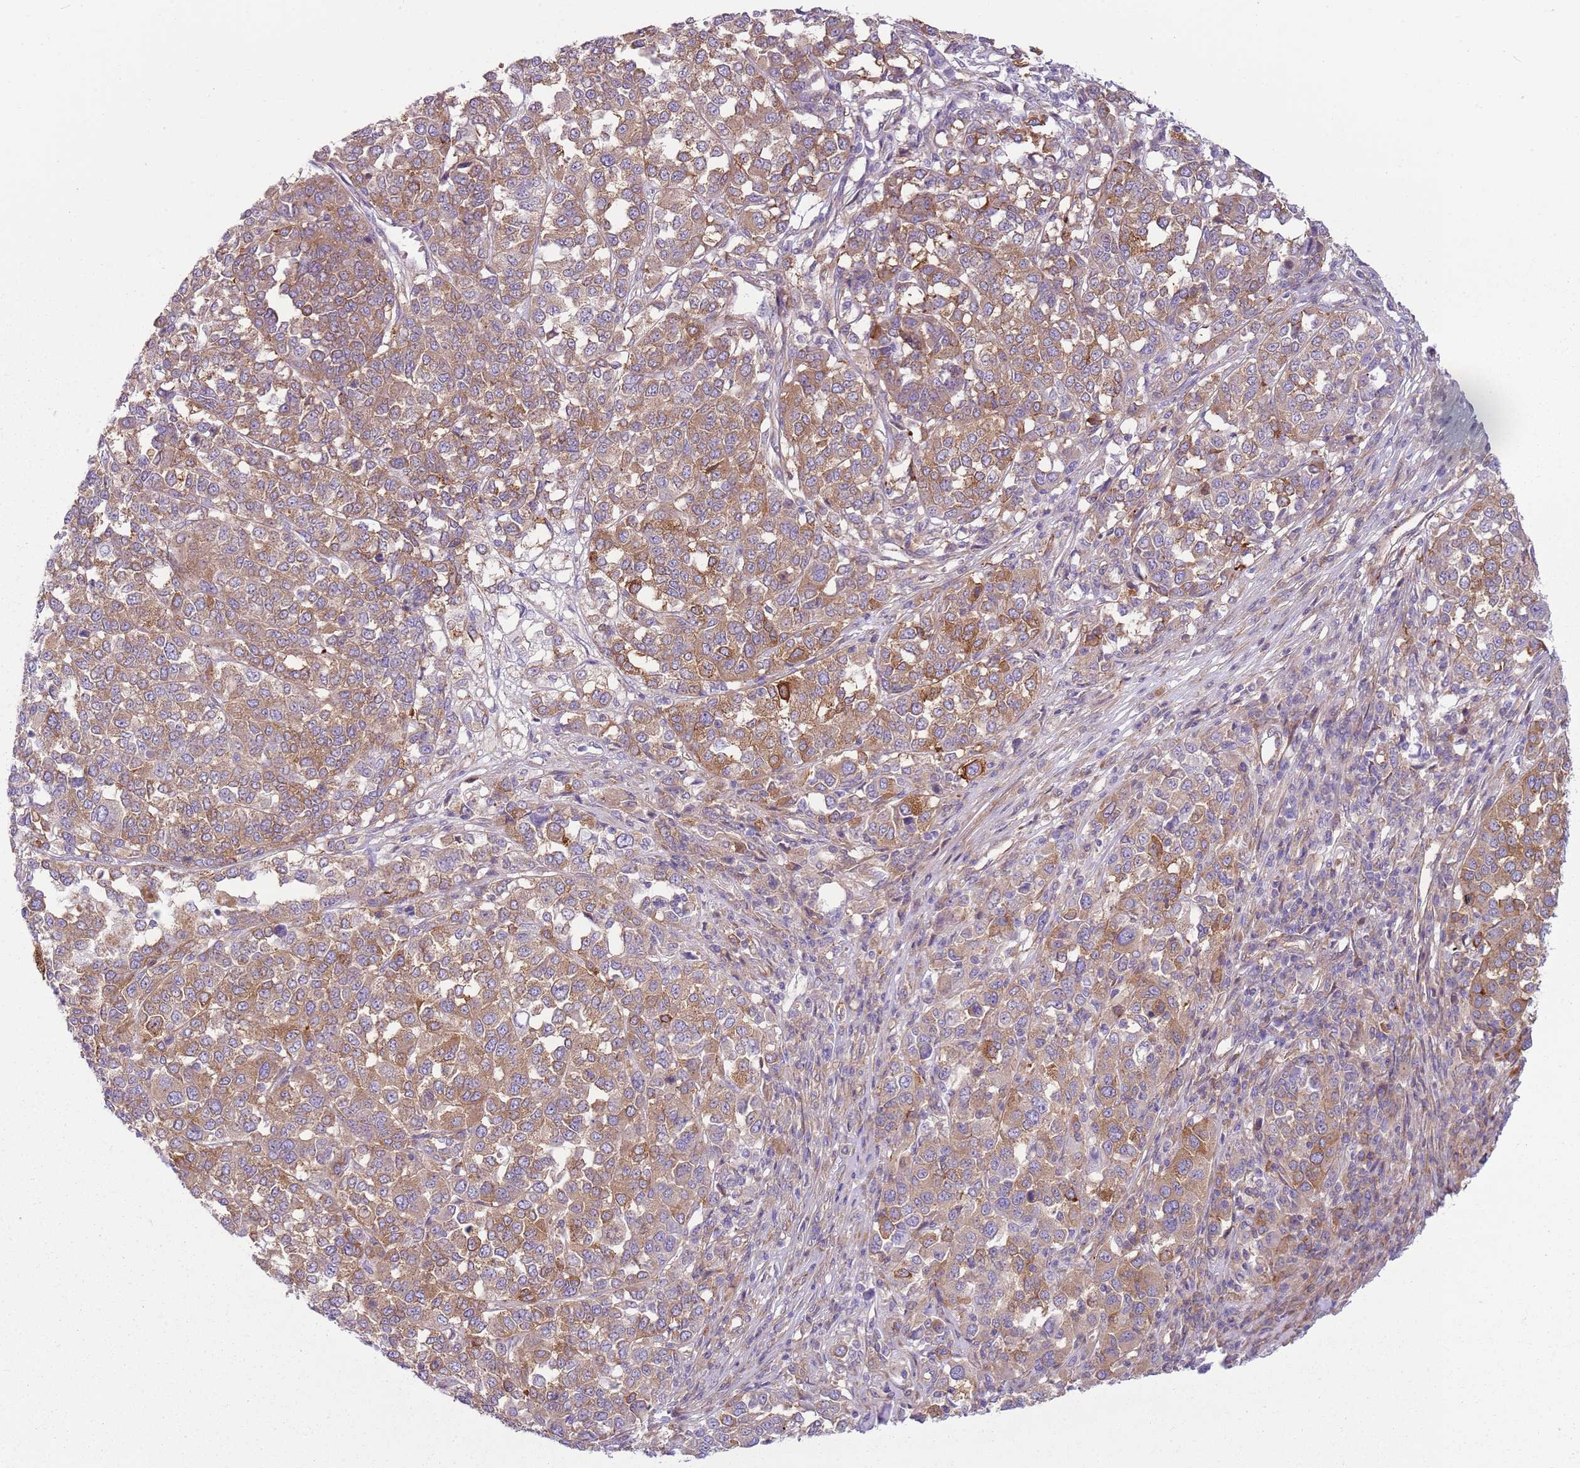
{"staining": {"intensity": "moderate", "quantity": ">75%", "location": "cytoplasmic/membranous"}, "tissue": "melanoma", "cell_type": "Tumor cells", "image_type": "cancer", "snomed": [{"axis": "morphology", "description": "Malignant melanoma, Metastatic site"}, {"axis": "topography", "description": "Lymph node"}], "caption": "Immunohistochemical staining of human malignant melanoma (metastatic site) displays moderate cytoplasmic/membranous protein expression in approximately >75% of tumor cells. Using DAB (3,3'-diaminobenzidine) (brown) and hematoxylin (blue) stains, captured at high magnification using brightfield microscopy.", "gene": "SNX1", "patient": {"sex": "male", "age": 44}}